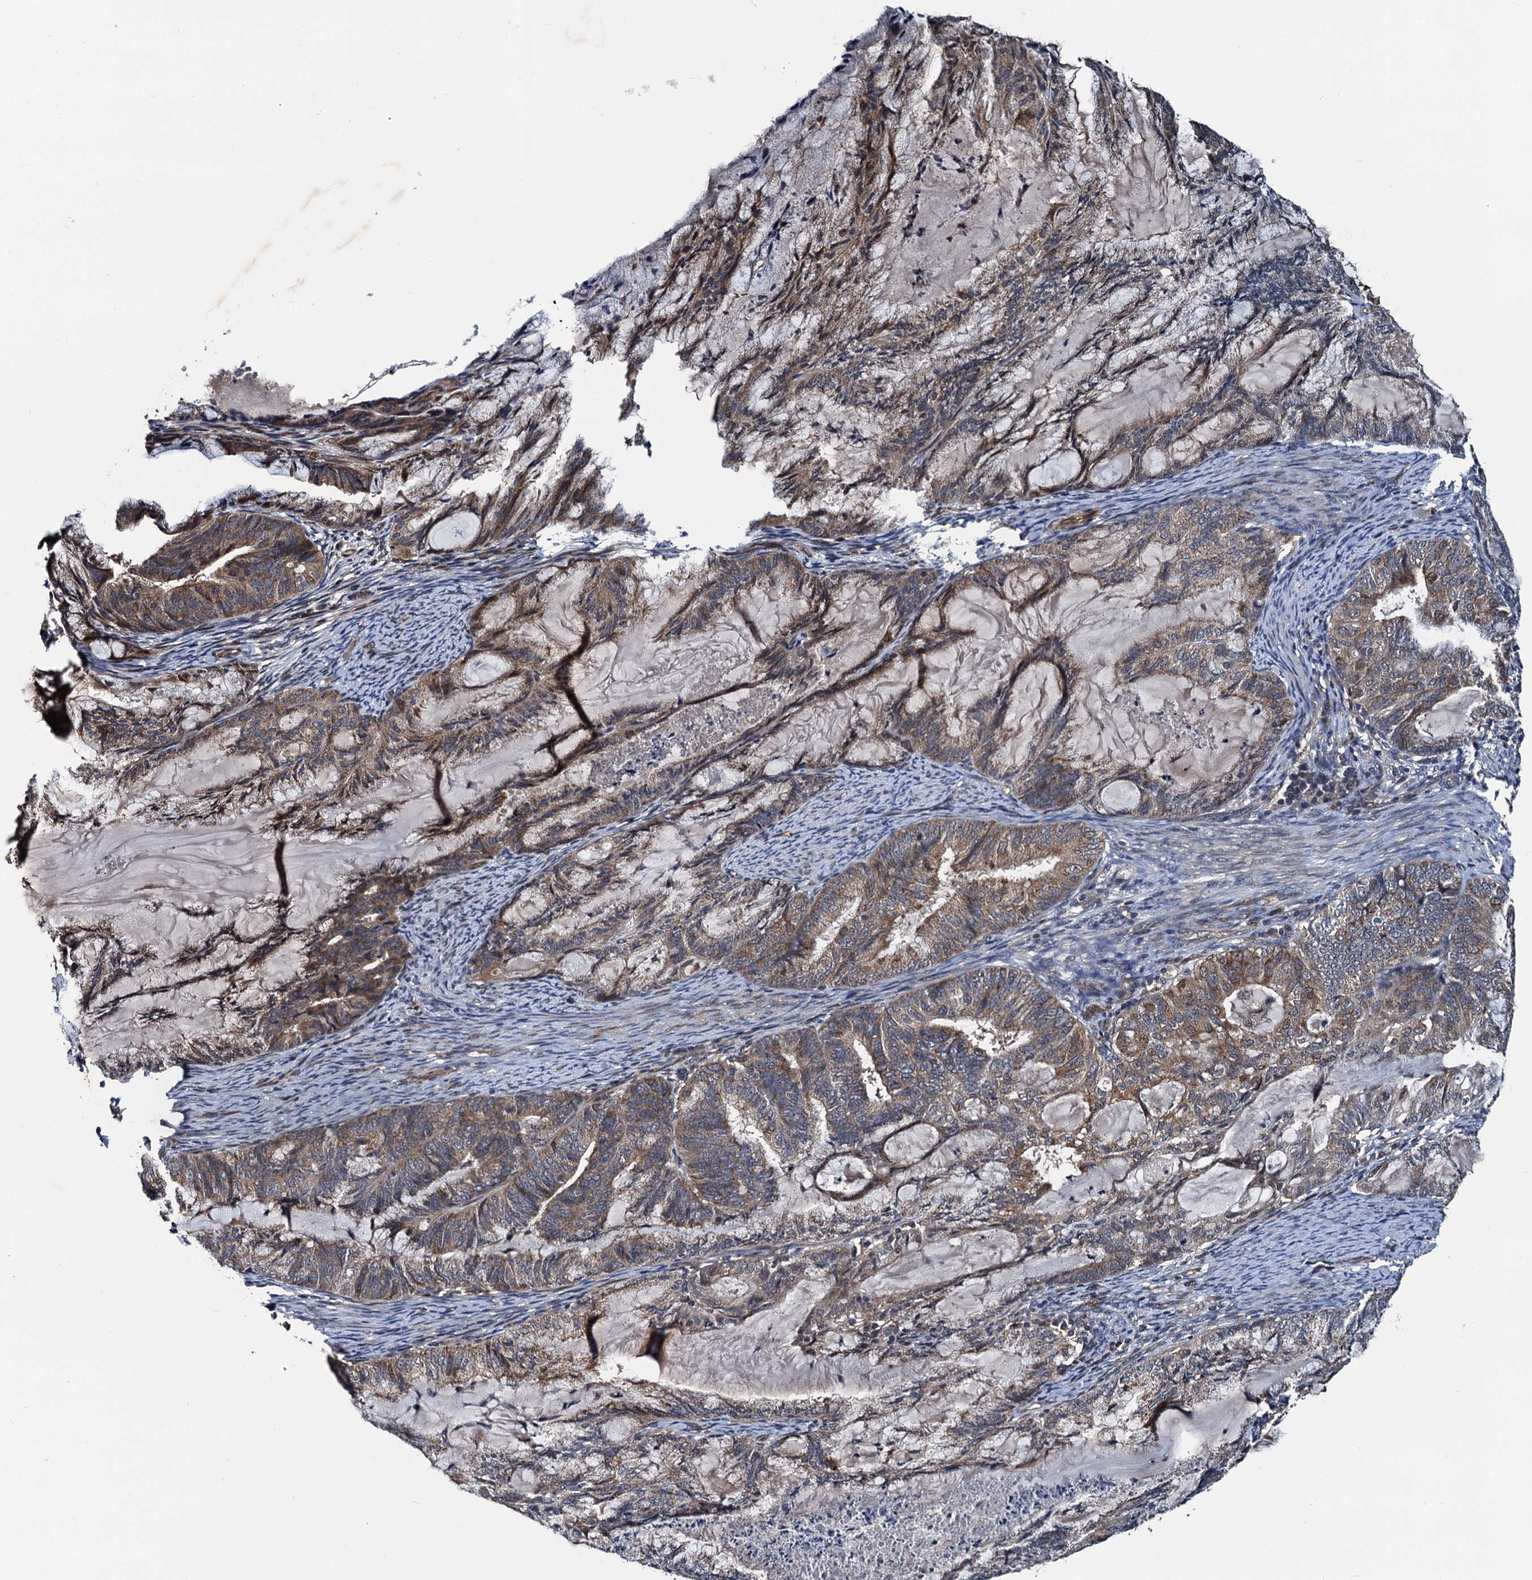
{"staining": {"intensity": "moderate", "quantity": ">75%", "location": "cytoplasmic/membranous"}, "tissue": "endometrial cancer", "cell_type": "Tumor cells", "image_type": "cancer", "snomed": [{"axis": "morphology", "description": "Adenocarcinoma, NOS"}, {"axis": "topography", "description": "Endometrium"}], "caption": "Protein analysis of endometrial cancer (adenocarcinoma) tissue displays moderate cytoplasmic/membranous staining in about >75% of tumor cells.", "gene": "NAA16", "patient": {"sex": "female", "age": 86}}